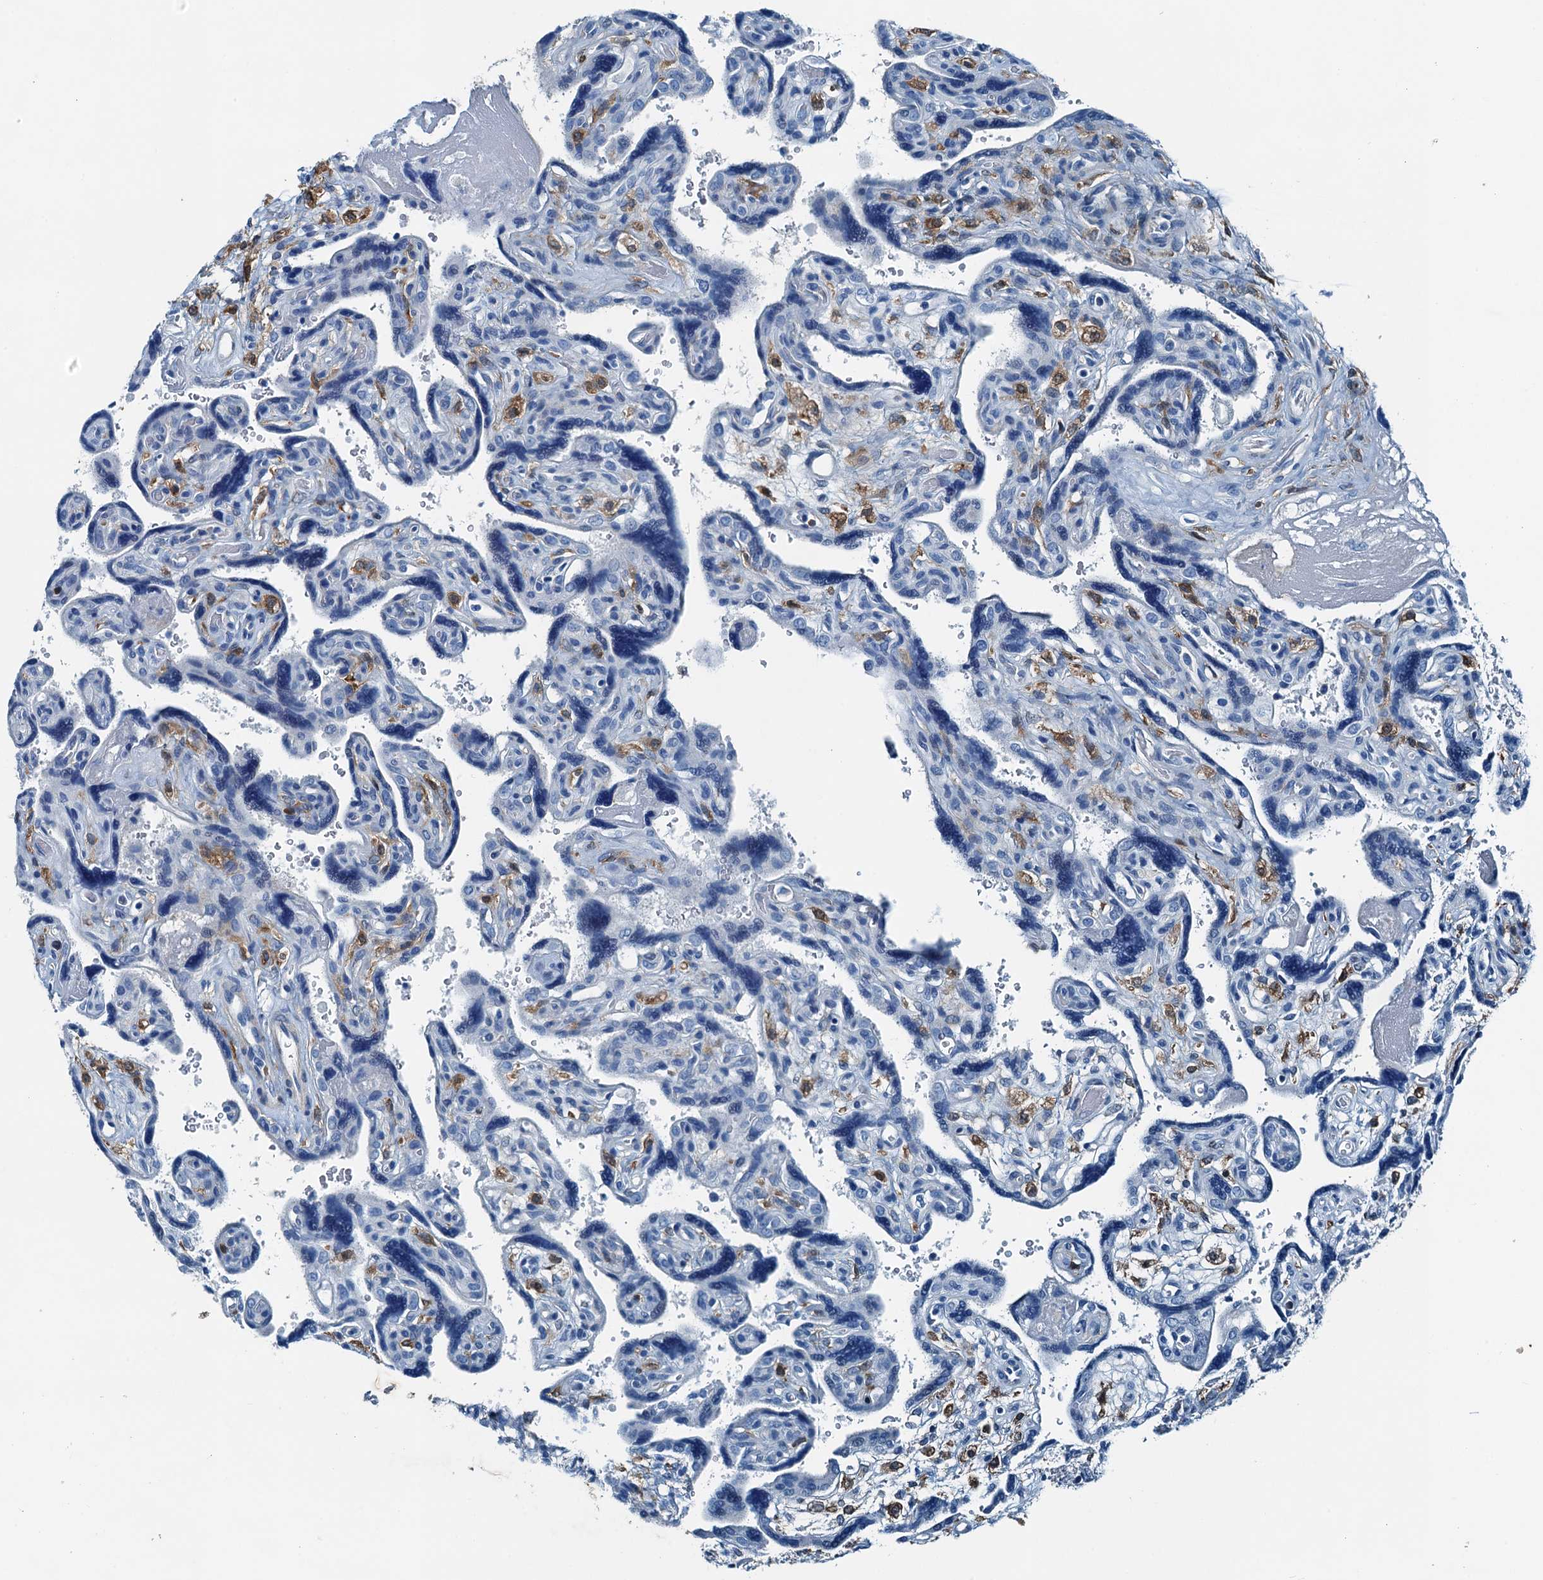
{"staining": {"intensity": "negative", "quantity": "none", "location": "none"}, "tissue": "placenta", "cell_type": "Trophoblastic cells", "image_type": "normal", "snomed": [{"axis": "morphology", "description": "Normal tissue, NOS"}, {"axis": "topography", "description": "Placenta"}], "caption": "Immunohistochemistry (IHC) of unremarkable placenta shows no staining in trophoblastic cells.", "gene": "RAB3IL1", "patient": {"sex": "female", "age": 39}}